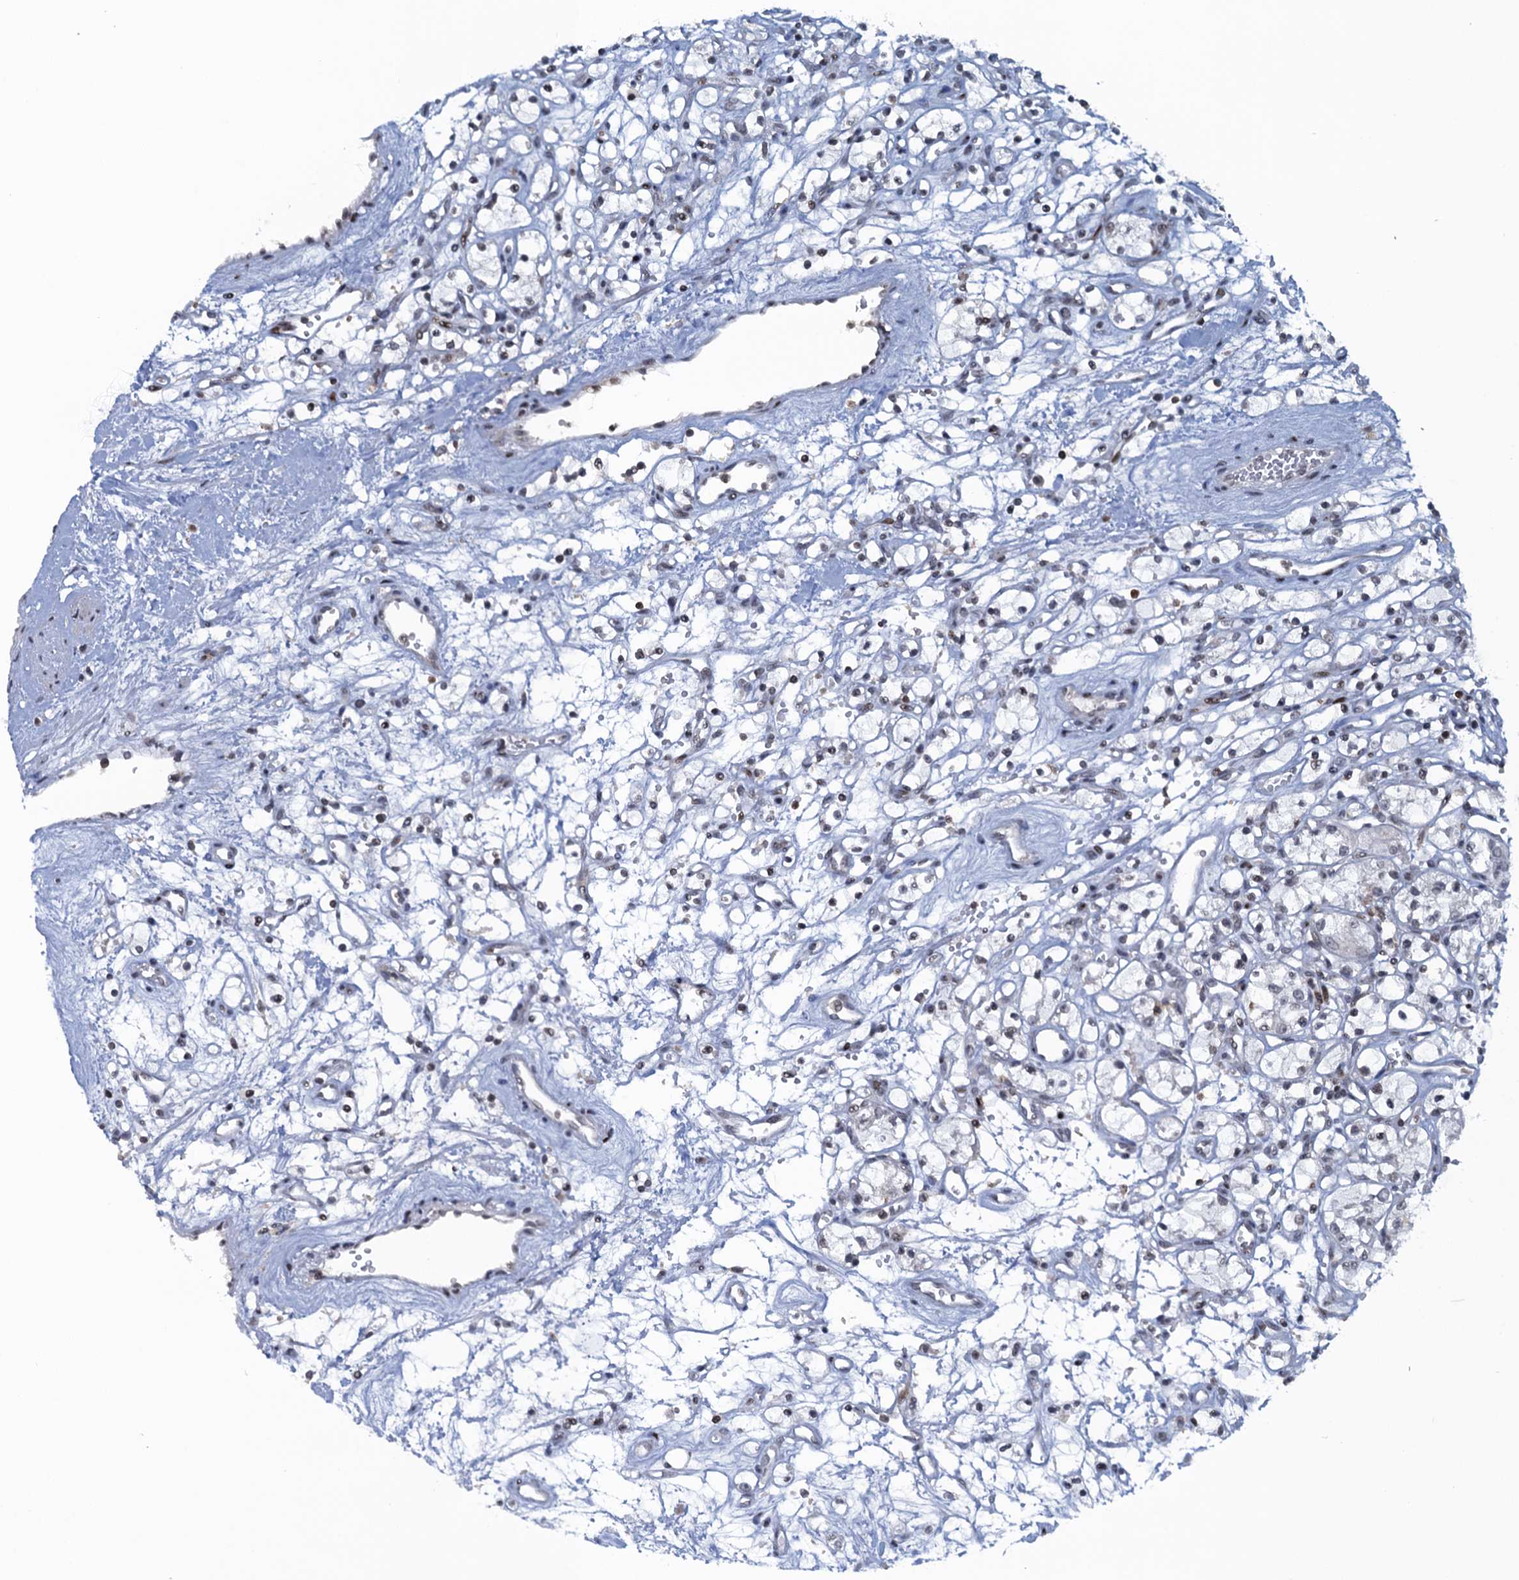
{"staining": {"intensity": "negative", "quantity": "none", "location": "none"}, "tissue": "renal cancer", "cell_type": "Tumor cells", "image_type": "cancer", "snomed": [{"axis": "morphology", "description": "Adenocarcinoma, NOS"}, {"axis": "topography", "description": "Kidney"}], "caption": "This is a photomicrograph of IHC staining of adenocarcinoma (renal), which shows no expression in tumor cells.", "gene": "FYB1", "patient": {"sex": "female", "age": 59}}